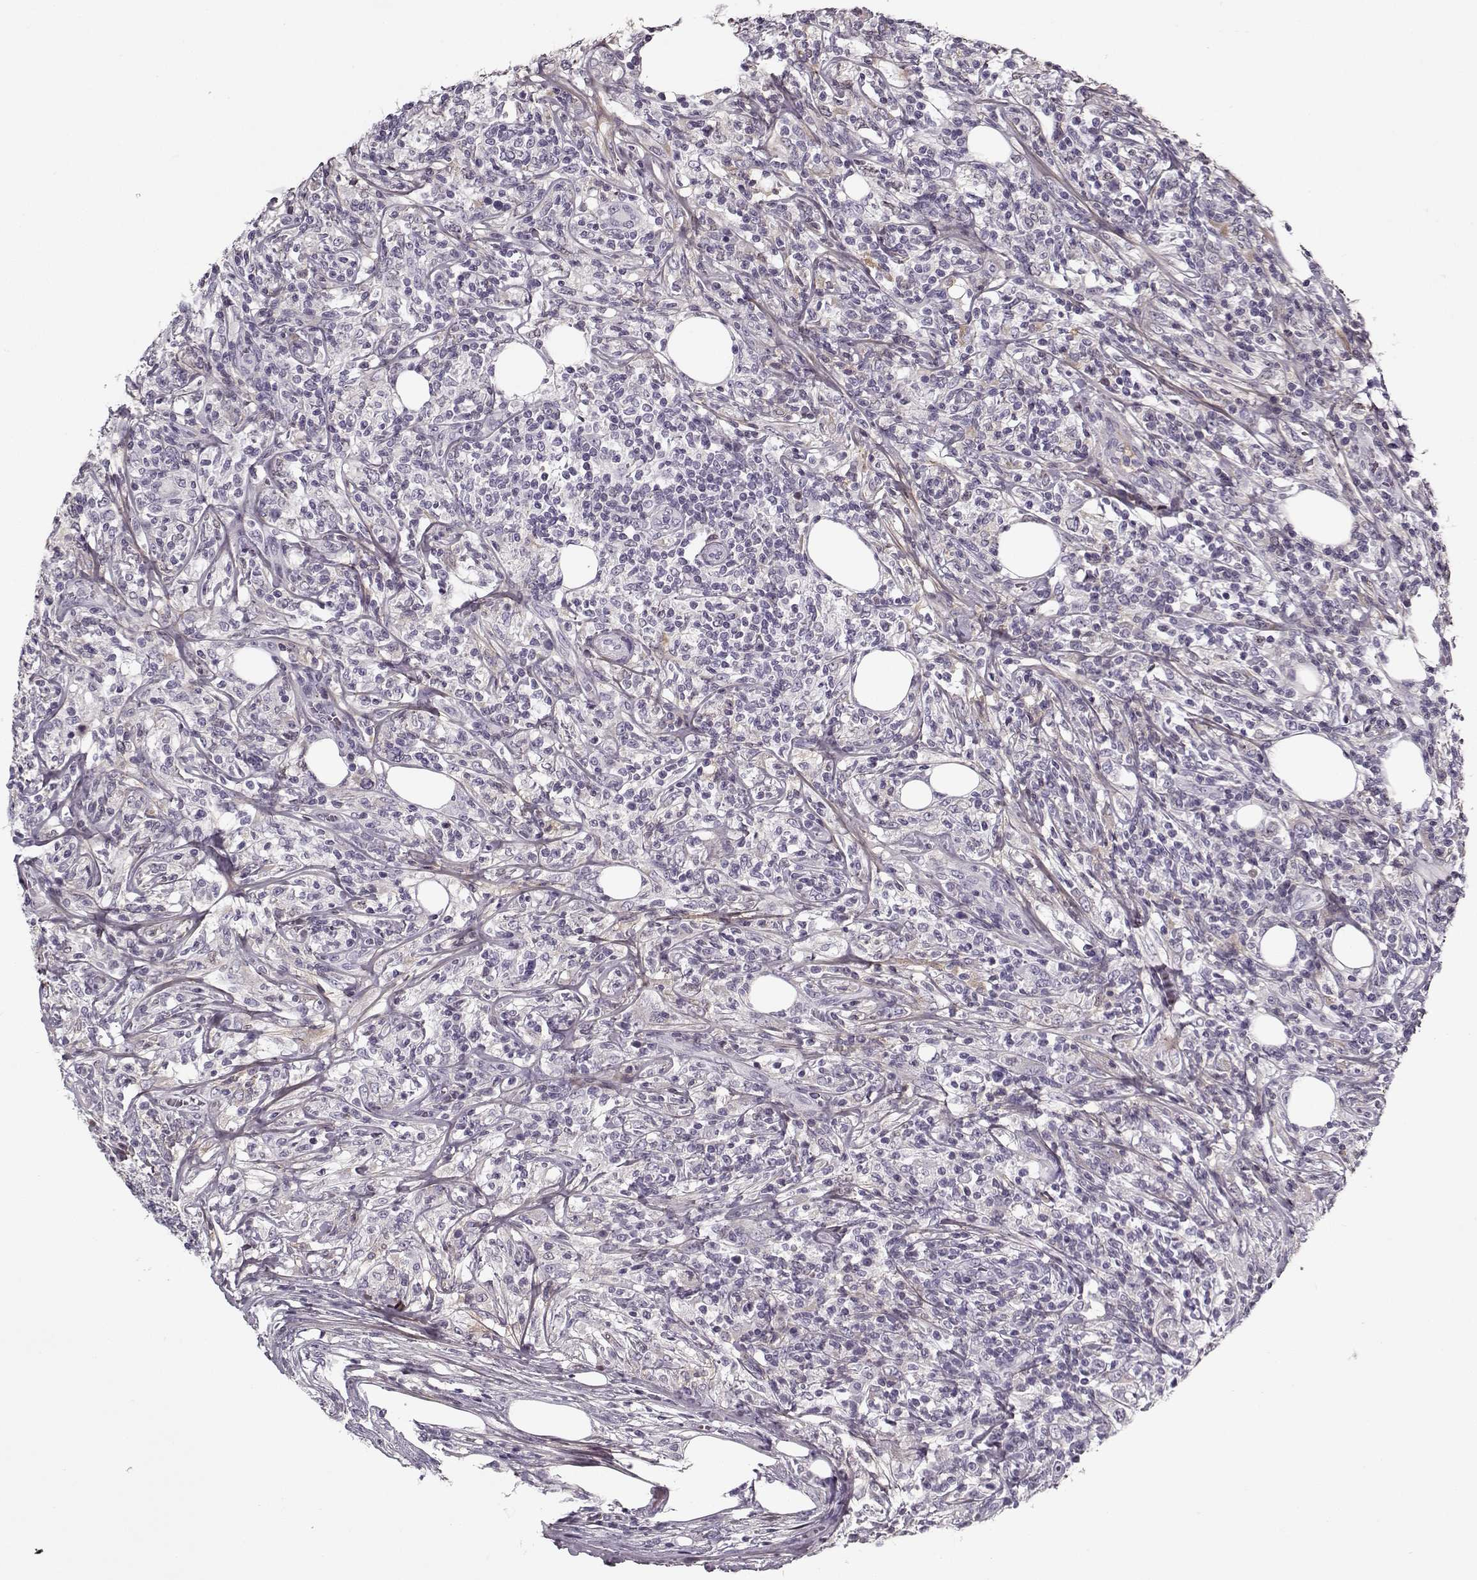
{"staining": {"intensity": "negative", "quantity": "none", "location": "none"}, "tissue": "lymphoma", "cell_type": "Tumor cells", "image_type": "cancer", "snomed": [{"axis": "morphology", "description": "Malignant lymphoma, non-Hodgkin's type, High grade"}, {"axis": "topography", "description": "Lymph node"}], "caption": "Immunohistochemistry (IHC) image of neoplastic tissue: malignant lymphoma, non-Hodgkin's type (high-grade) stained with DAB (3,3'-diaminobenzidine) exhibits no significant protein staining in tumor cells. (DAB IHC, high magnification).", "gene": "LUM", "patient": {"sex": "female", "age": 84}}